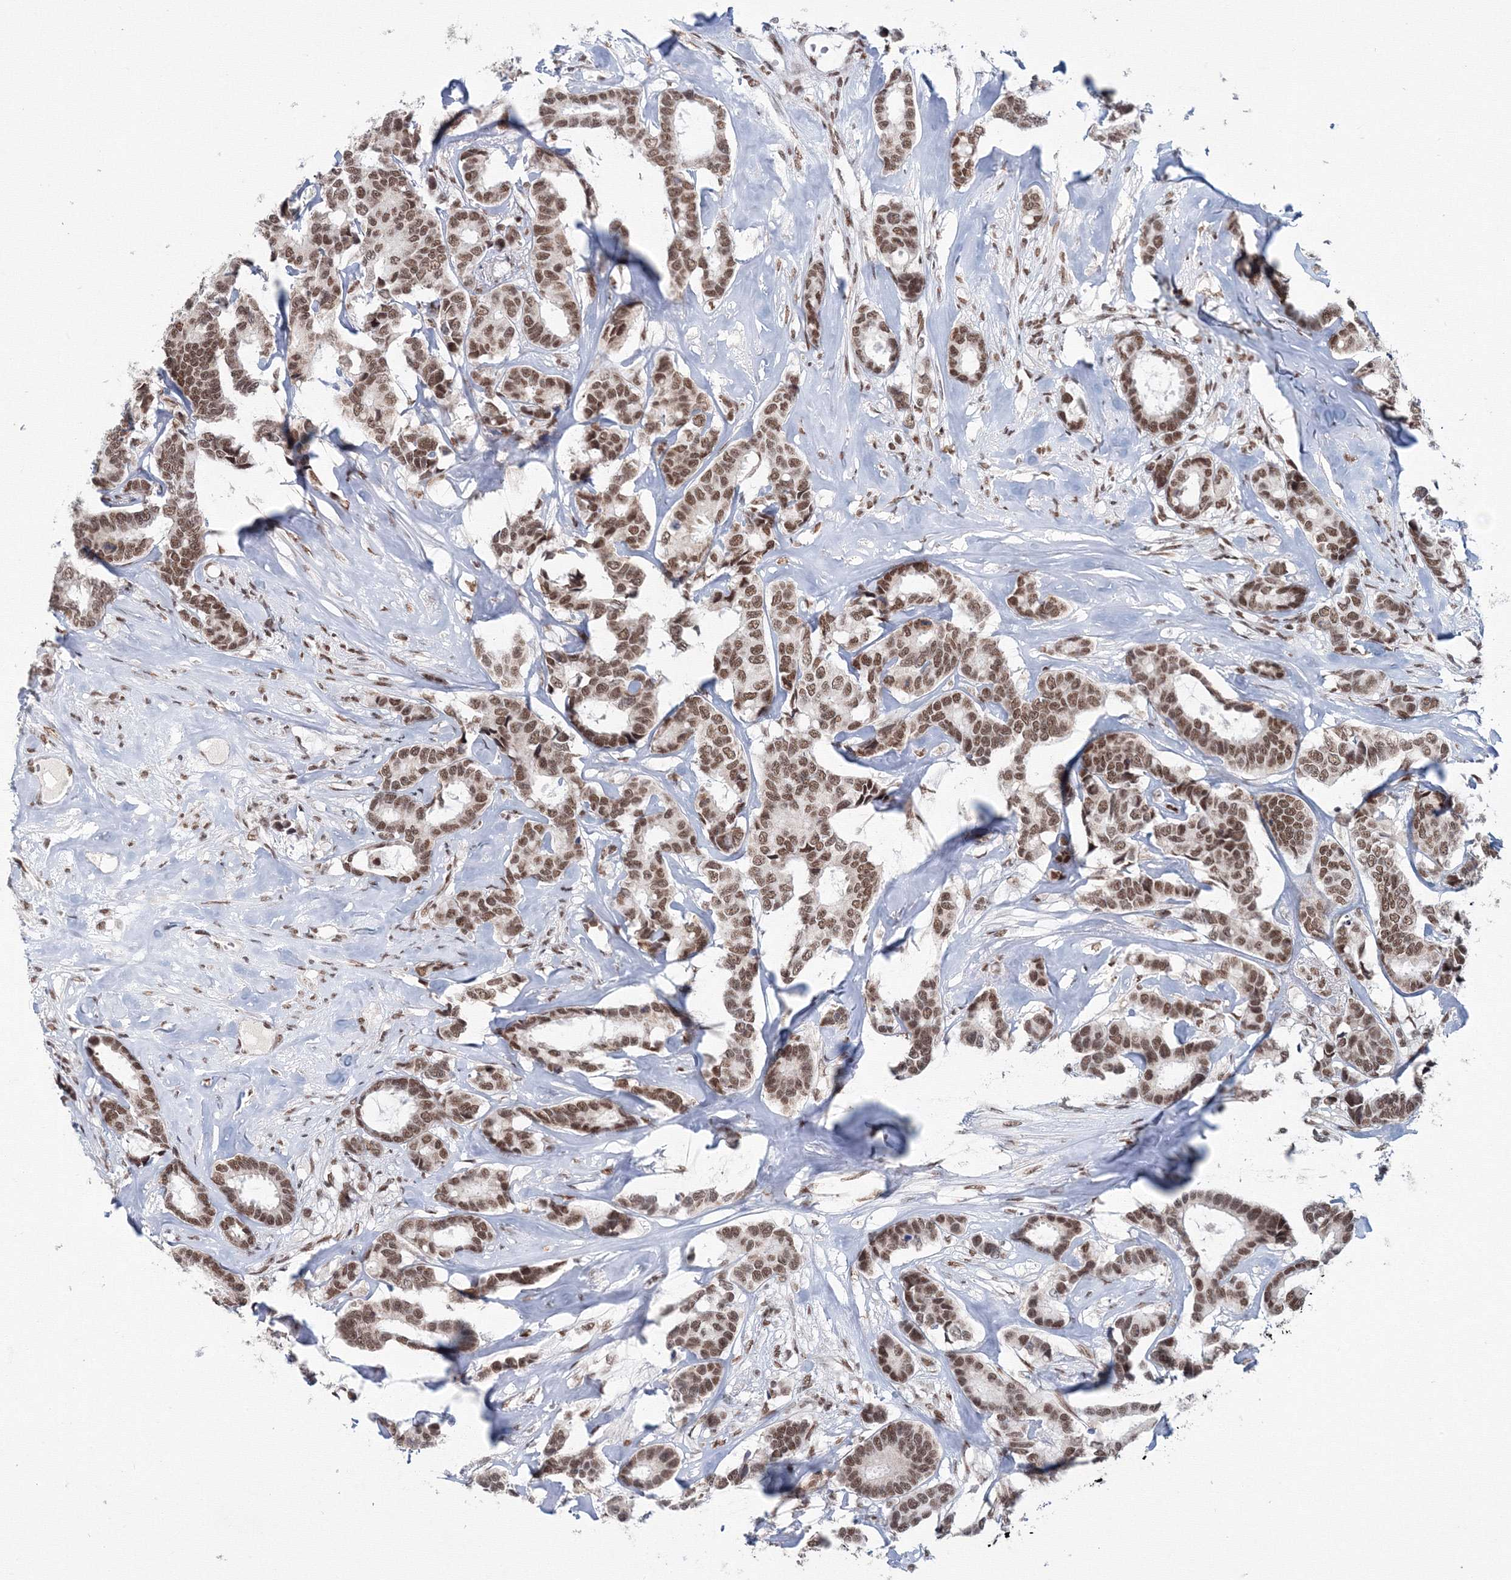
{"staining": {"intensity": "moderate", "quantity": ">75%", "location": "nuclear"}, "tissue": "breast cancer", "cell_type": "Tumor cells", "image_type": "cancer", "snomed": [{"axis": "morphology", "description": "Duct carcinoma"}, {"axis": "topography", "description": "Breast"}], "caption": "This is a photomicrograph of immunohistochemistry staining of breast invasive ductal carcinoma, which shows moderate staining in the nuclear of tumor cells.", "gene": "SF3B6", "patient": {"sex": "female", "age": 87}}